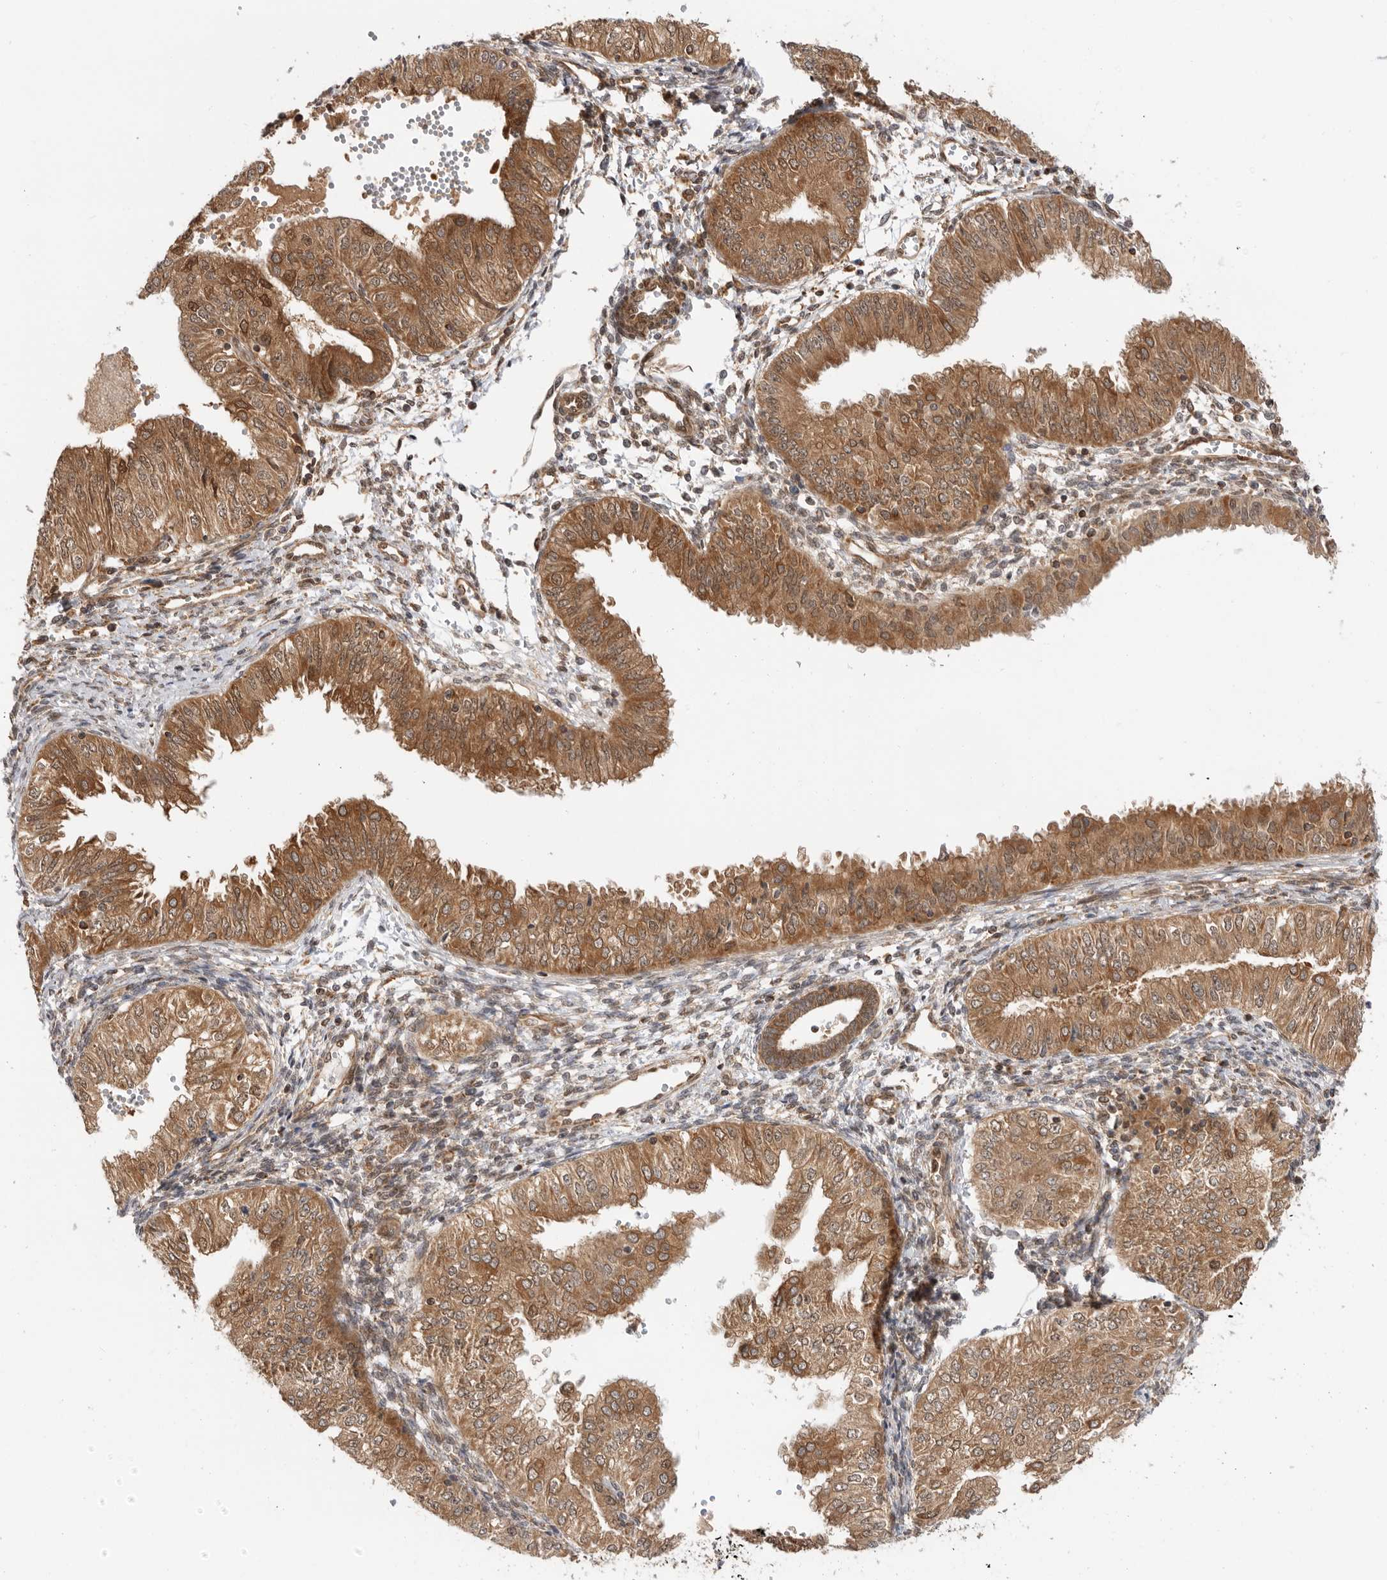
{"staining": {"intensity": "moderate", "quantity": ">75%", "location": "cytoplasmic/membranous"}, "tissue": "endometrial cancer", "cell_type": "Tumor cells", "image_type": "cancer", "snomed": [{"axis": "morphology", "description": "Normal tissue, NOS"}, {"axis": "morphology", "description": "Adenocarcinoma, NOS"}, {"axis": "topography", "description": "Endometrium"}], "caption": "A micrograph of adenocarcinoma (endometrial) stained for a protein exhibits moderate cytoplasmic/membranous brown staining in tumor cells.", "gene": "DCAF8", "patient": {"sex": "female", "age": 53}}